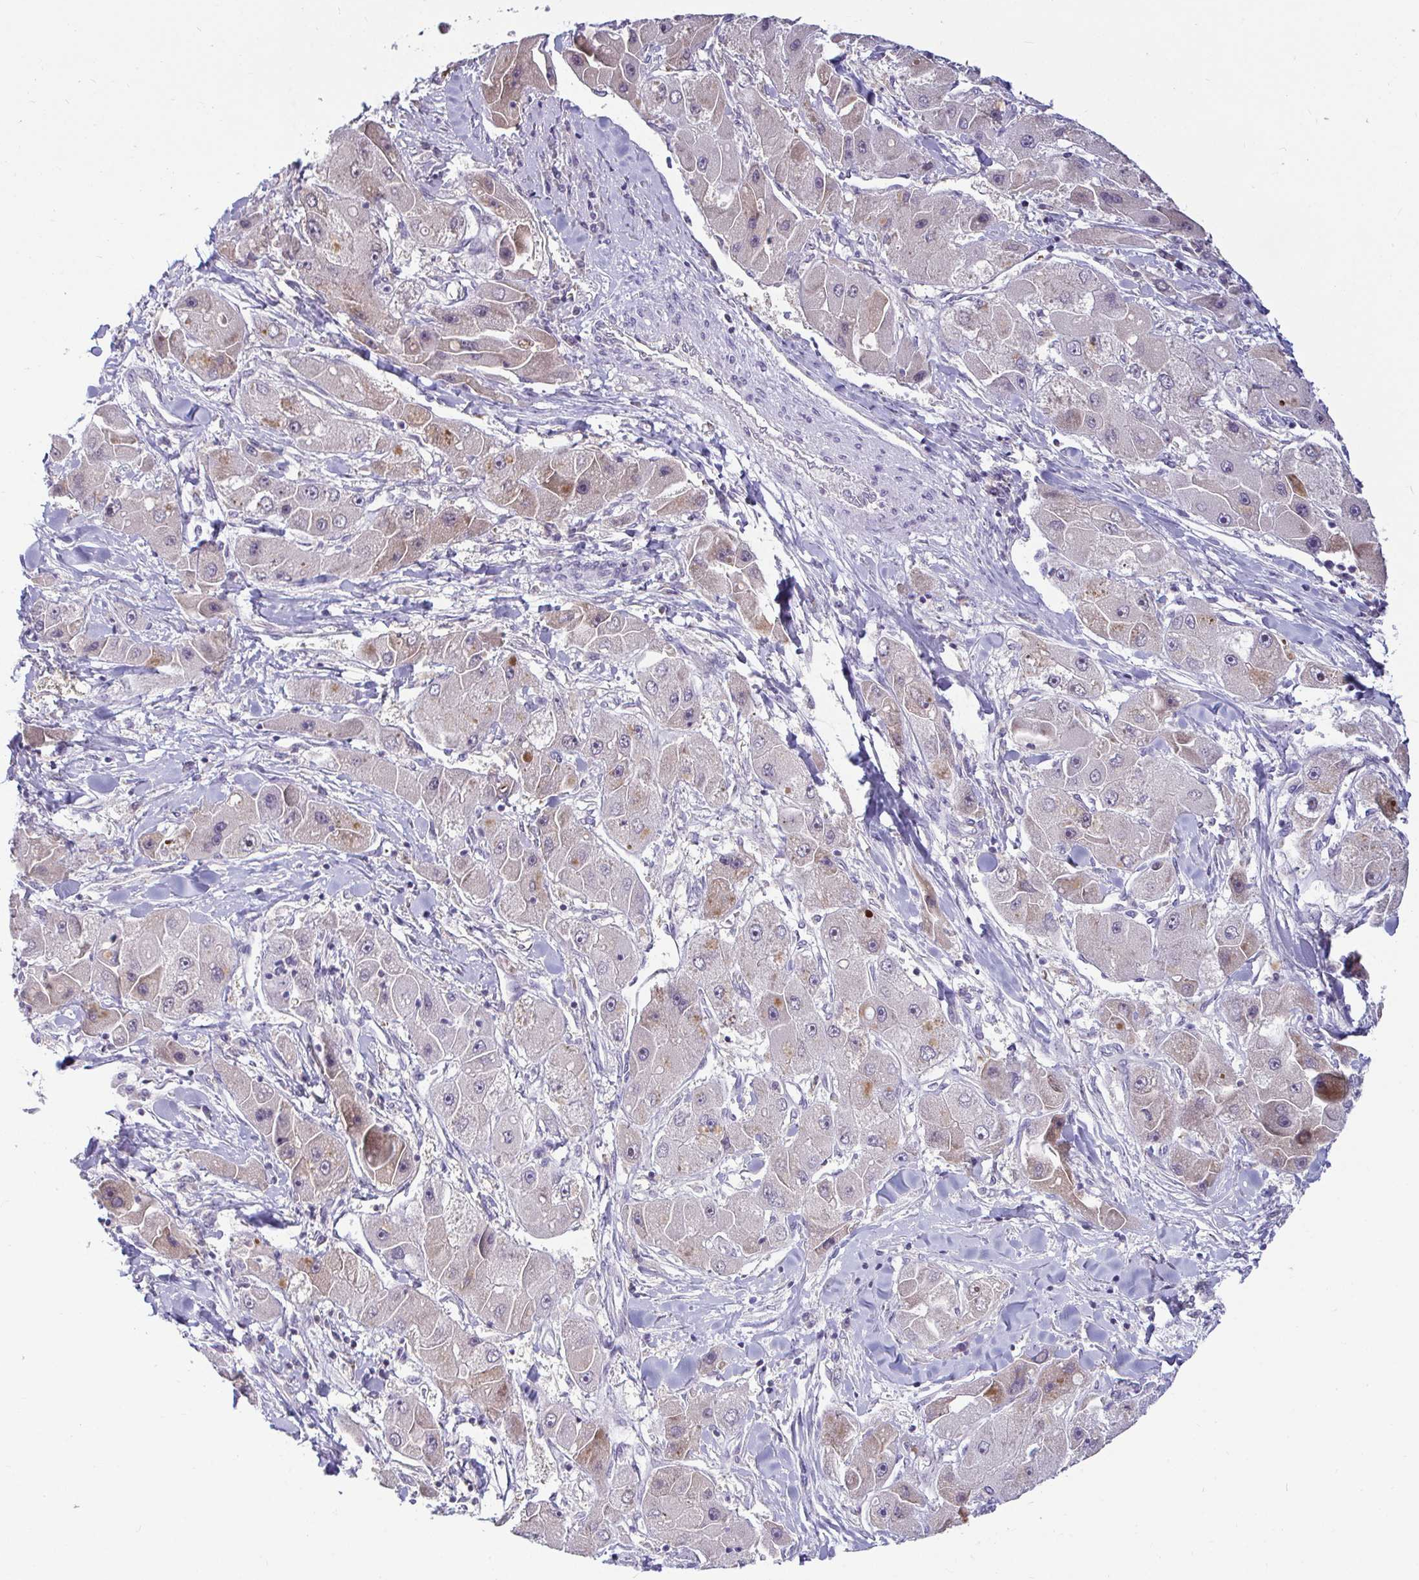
{"staining": {"intensity": "negative", "quantity": "none", "location": "none"}, "tissue": "liver cancer", "cell_type": "Tumor cells", "image_type": "cancer", "snomed": [{"axis": "morphology", "description": "Carcinoma, Hepatocellular, NOS"}, {"axis": "topography", "description": "Liver"}], "caption": "Immunohistochemistry histopathology image of neoplastic tissue: human liver hepatocellular carcinoma stained with DAB (3,3'-diaminobenzidine) shows no significant protein expression in tumor cells.", "gene": "GSTM1", "patient": {"sex": "male", "age": 24}}